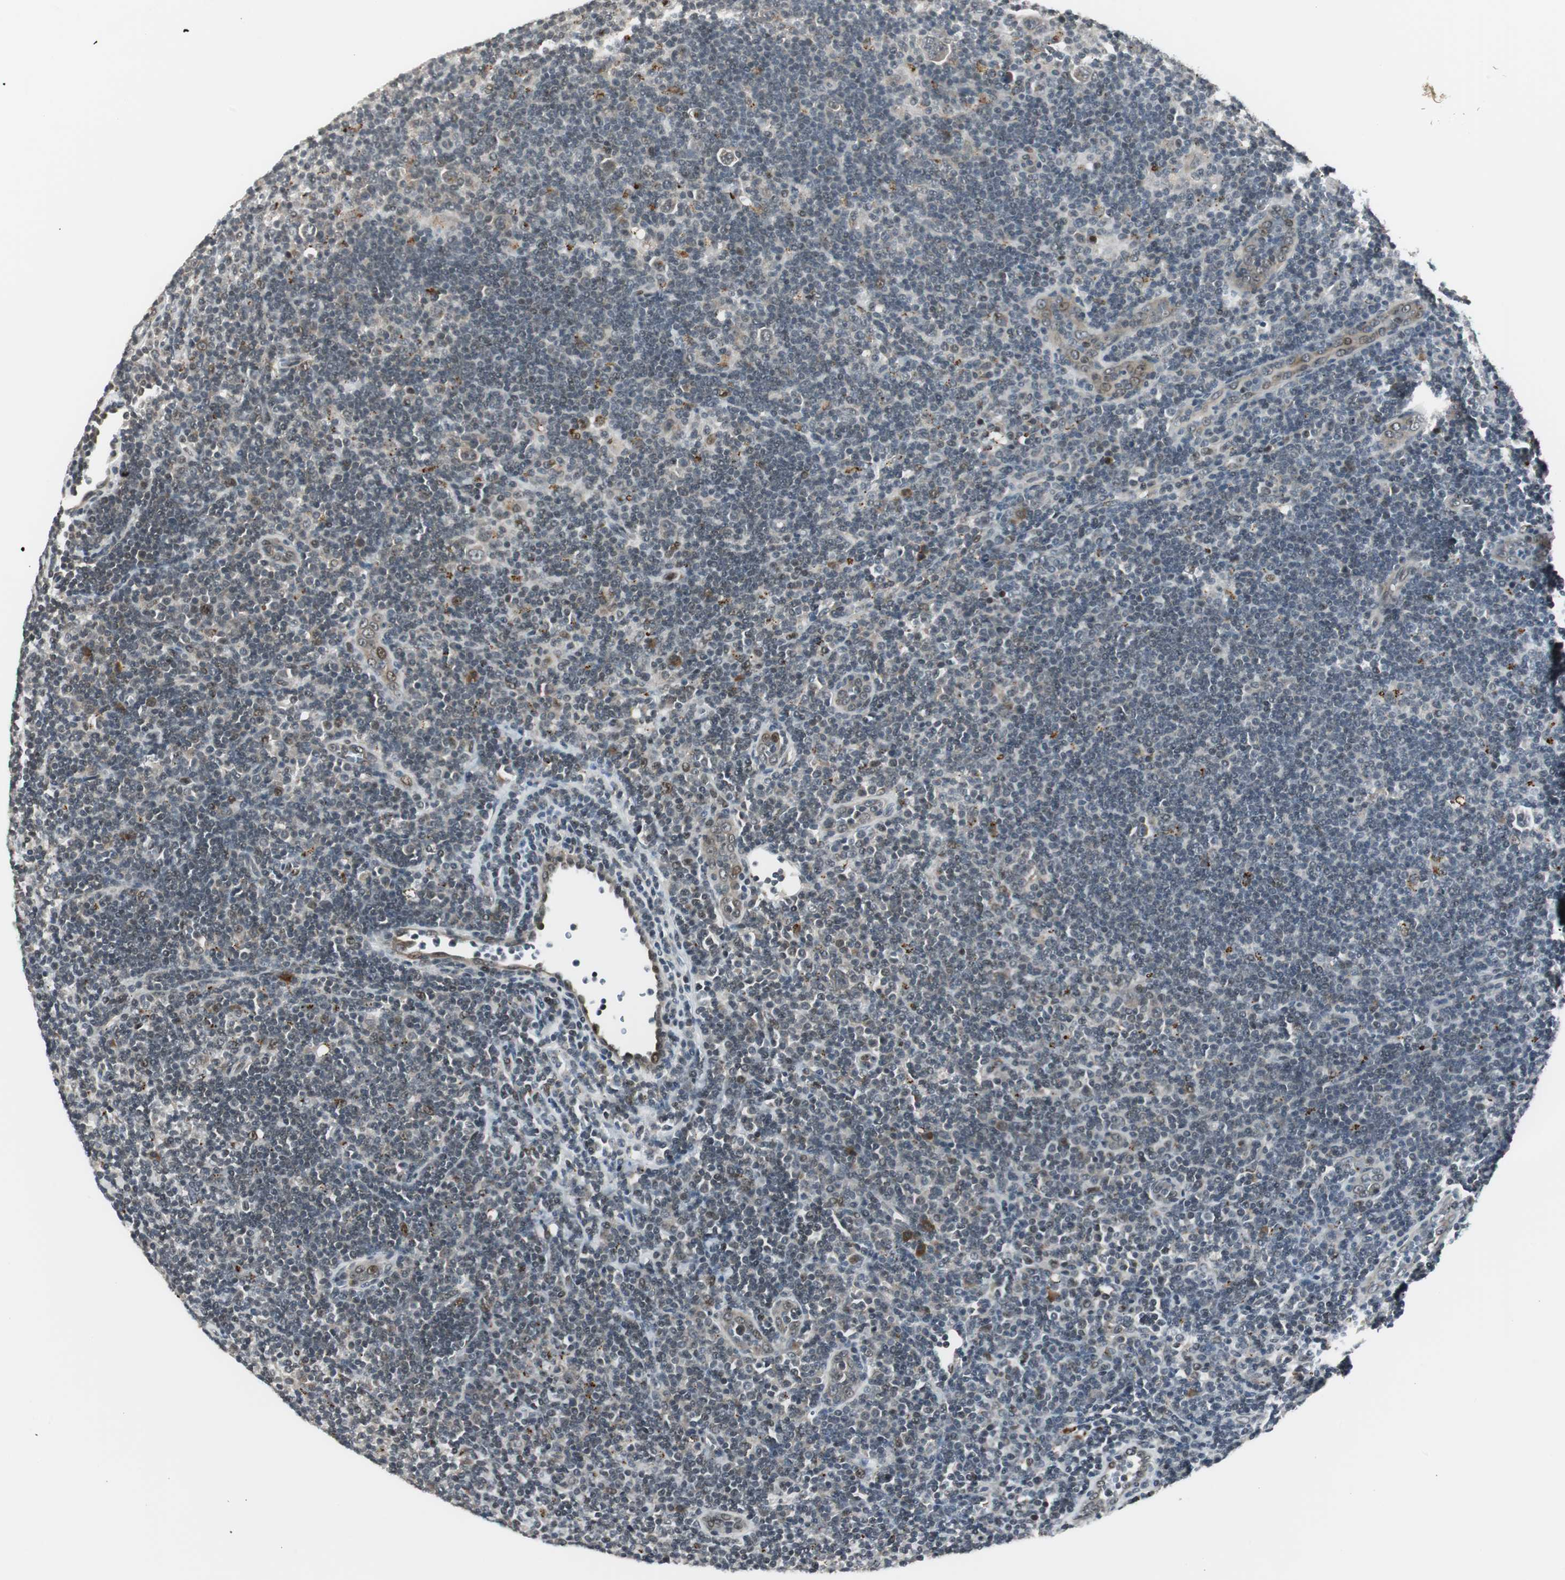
{"staining": {"intensity": "weak", "quantity": ">75%", "location": "cytoplasmic/membranous"}, "tissue": "lymphoma", "cell_type": "Tumor cells", "image_type": "cancer", "snomed": [{"axis": "morphology", "description": "Hodgkin's disease, NOS"}, {"axis": "topography", "description": "Lymph node"}], "caption": "Immunohistochemistry (IHC) of Hodgkin's disease exhibits low levels of weak cytoplasmic/membranous expression in approximately >75% of tumor cells.", "gene": "BOLA1", "patient": {"sex": "female", "age": 57}}